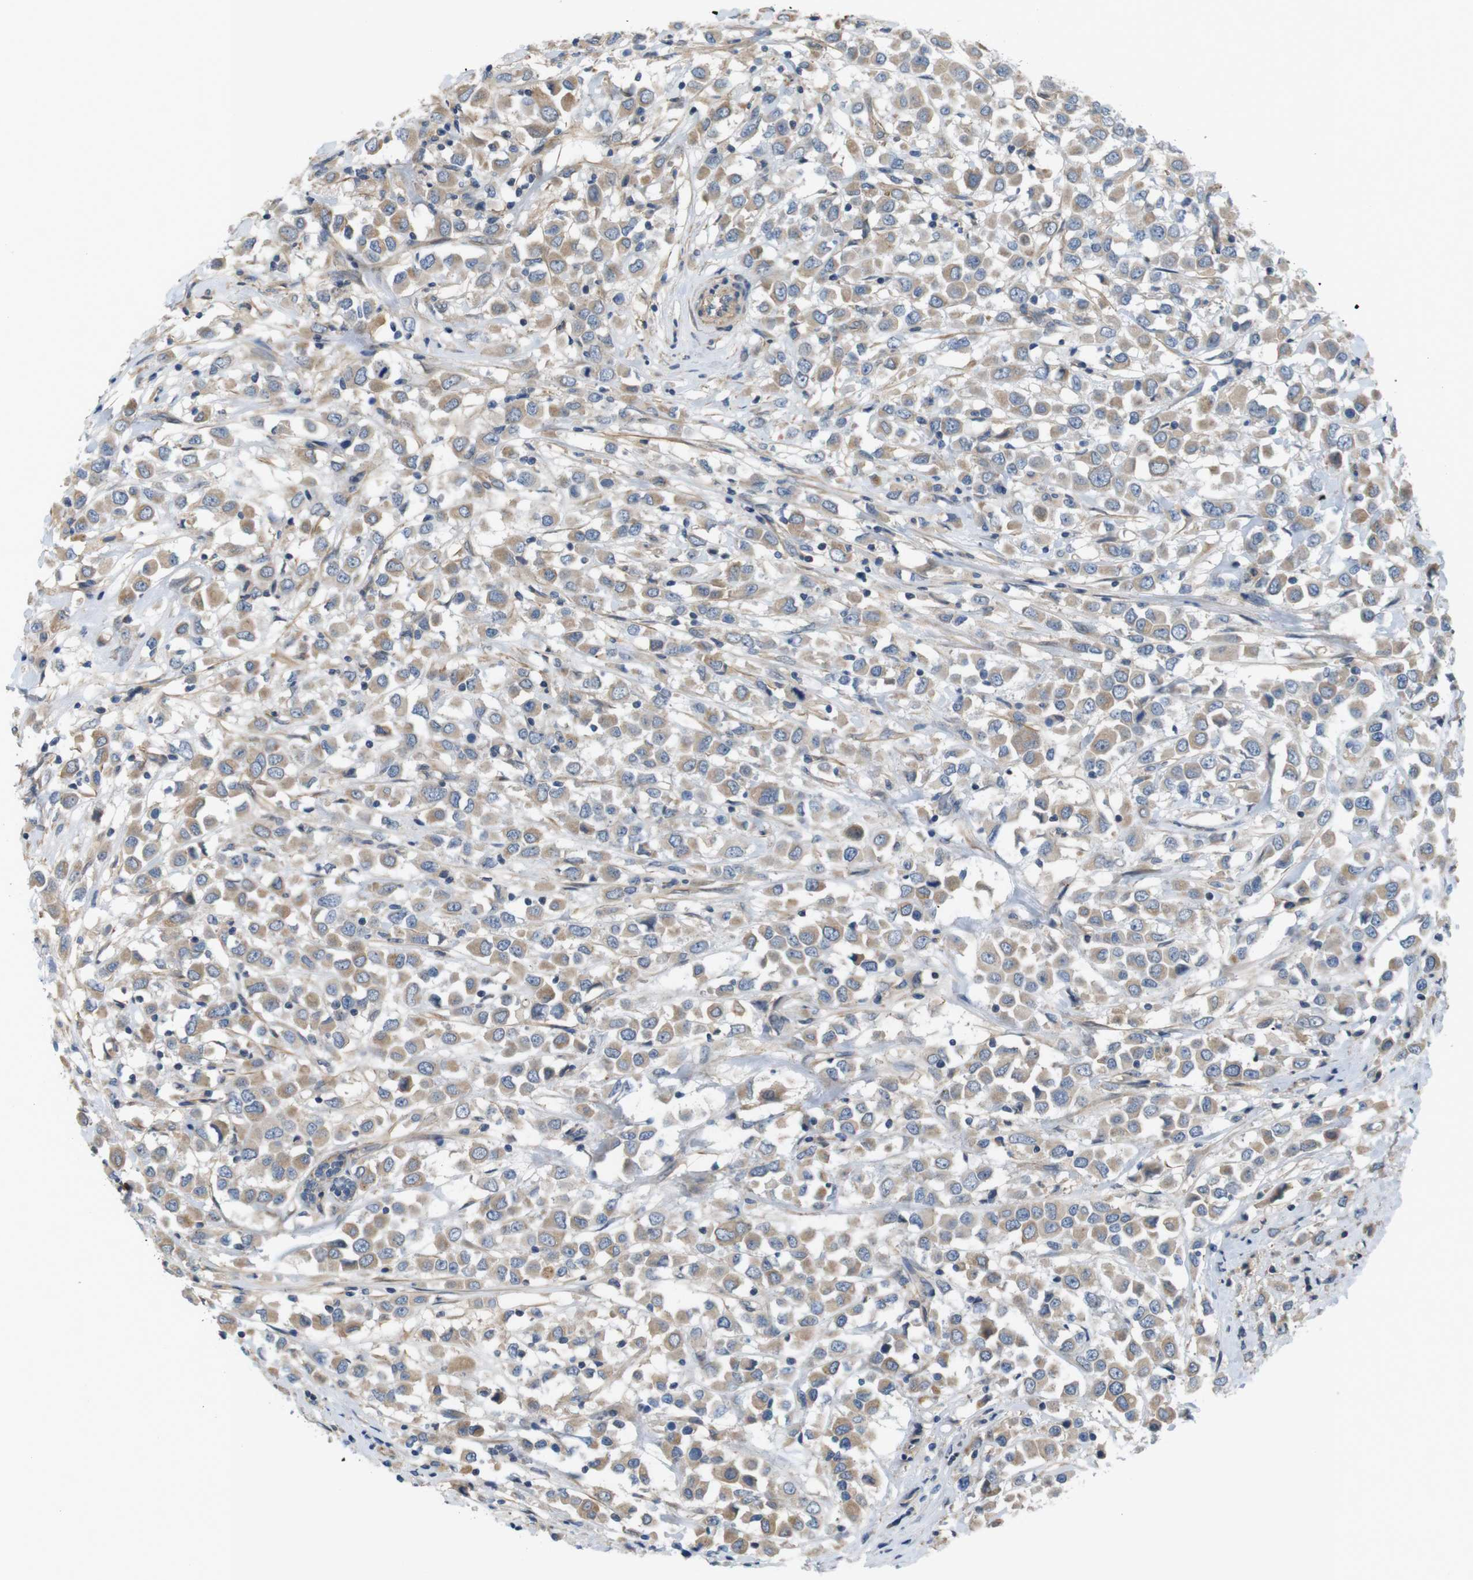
{"staining": {"intensity": "moderate", "quantity": ">75%", "location": "cytoplasmic/membranous"}, "tissue": "breast cancer", "cell_type": "Tumor cells", "image_type": "cancer", "snomed": [{"axis": "morphology", "description": "Duct carcinoma"}, {"axis": "topography", "description": "Breast"}], "caption": "Invasive ductal carcinoma (breast) stained with a protein marker shows moderate staining in tumor cells.", "gene": "BVES", "patient": {"sex": "female", "age": 61}}